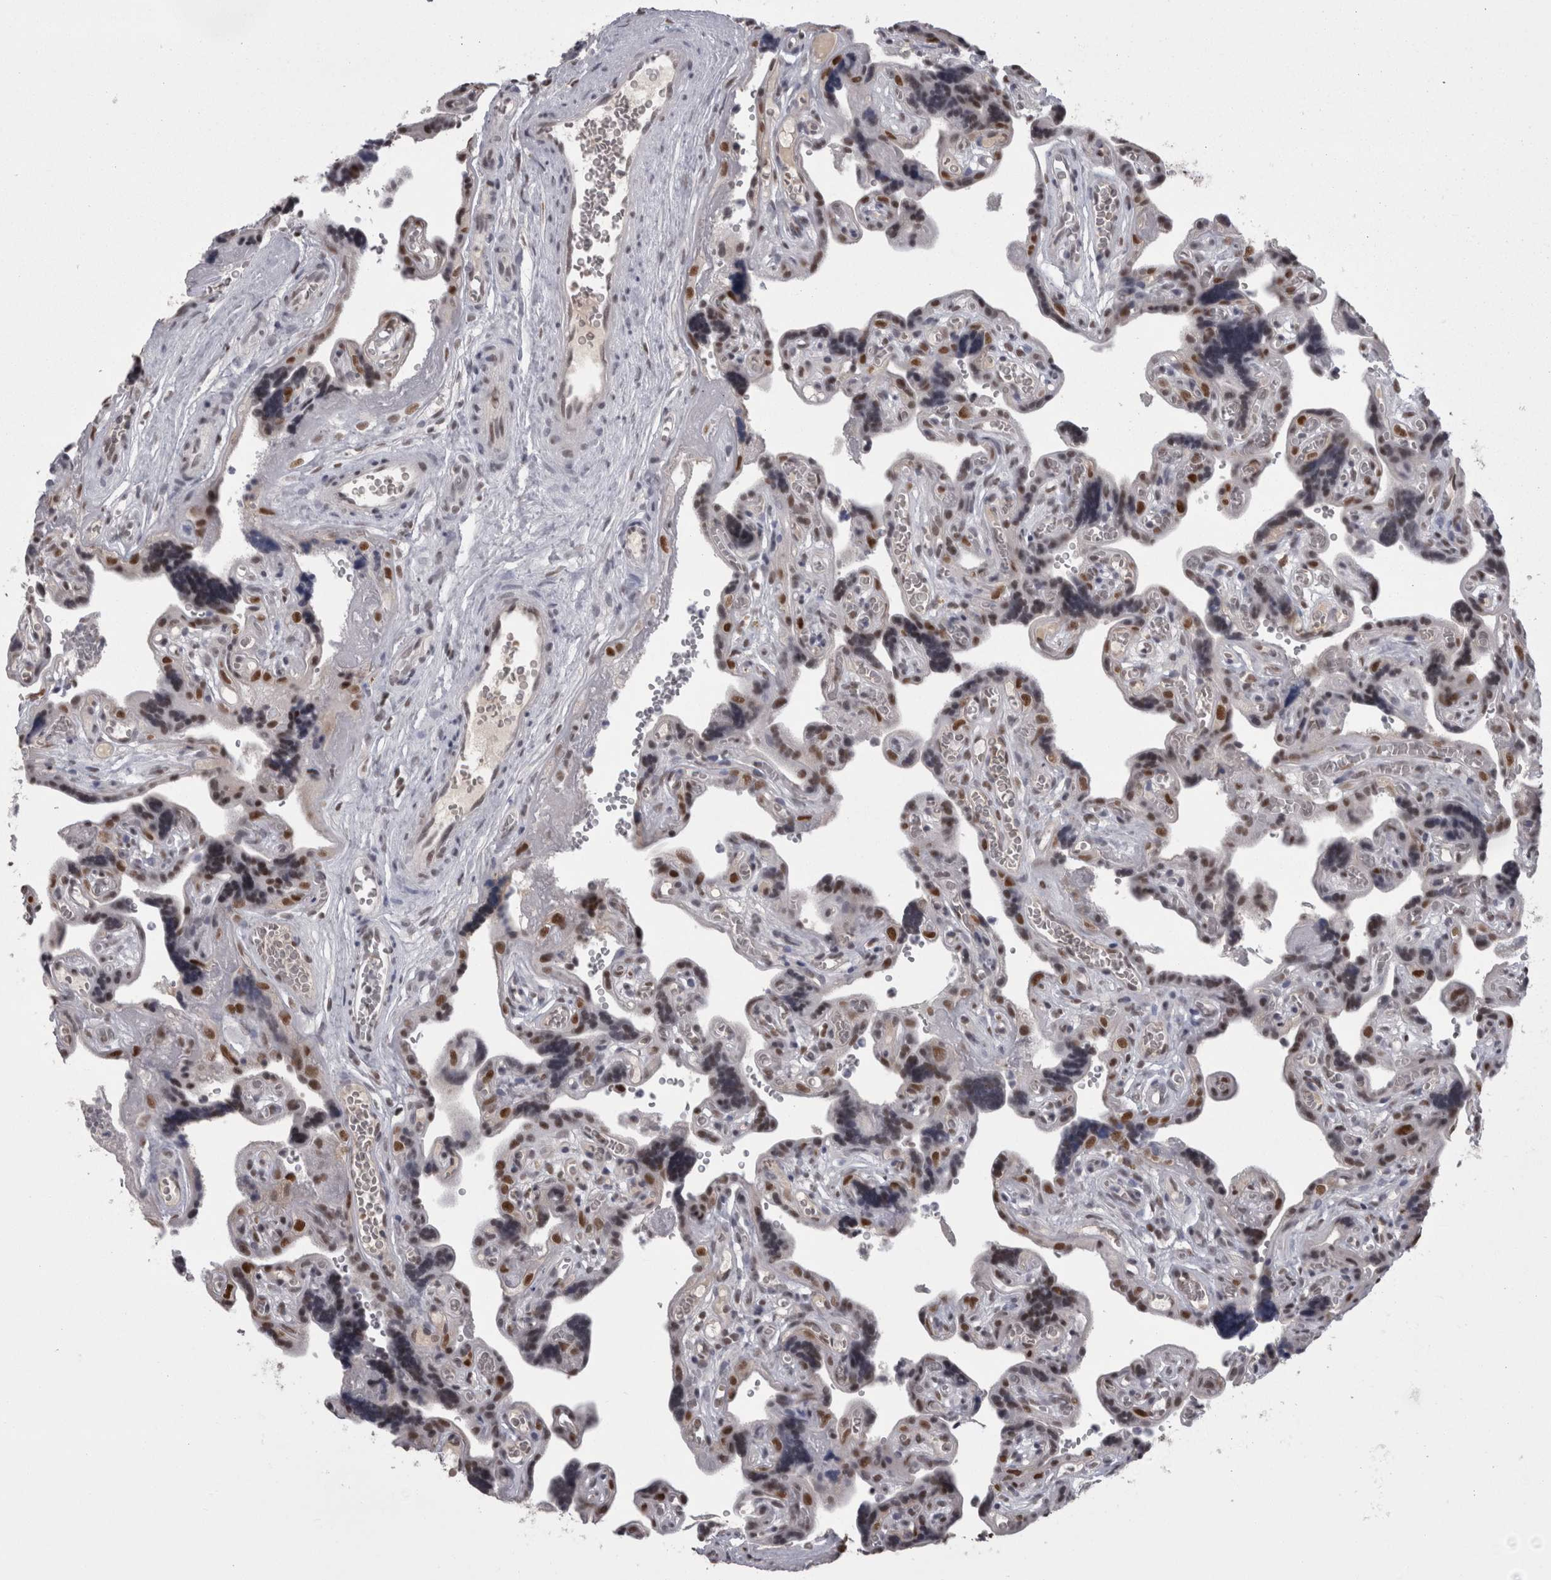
{"staining": {"intensity": "strong", "quantity": ">75%", "location": "nuclear"}, "tissue": "placenta", "cell_type": "Trophoblastic cells", "image_type": "normal", "snomed": [{"axis": "morphology", "description": "Normal tissue, NOS"}, {"axis": "topography", "description": "Placenta"}], "caption": "Approximately >75% of trophoblastic cells in benign human placenta display strong nuclear protein staining as visualized by brown immunohistochemical staining.", "gene": "C1orf54", "patient": {"sex": "female", "age": 30}}